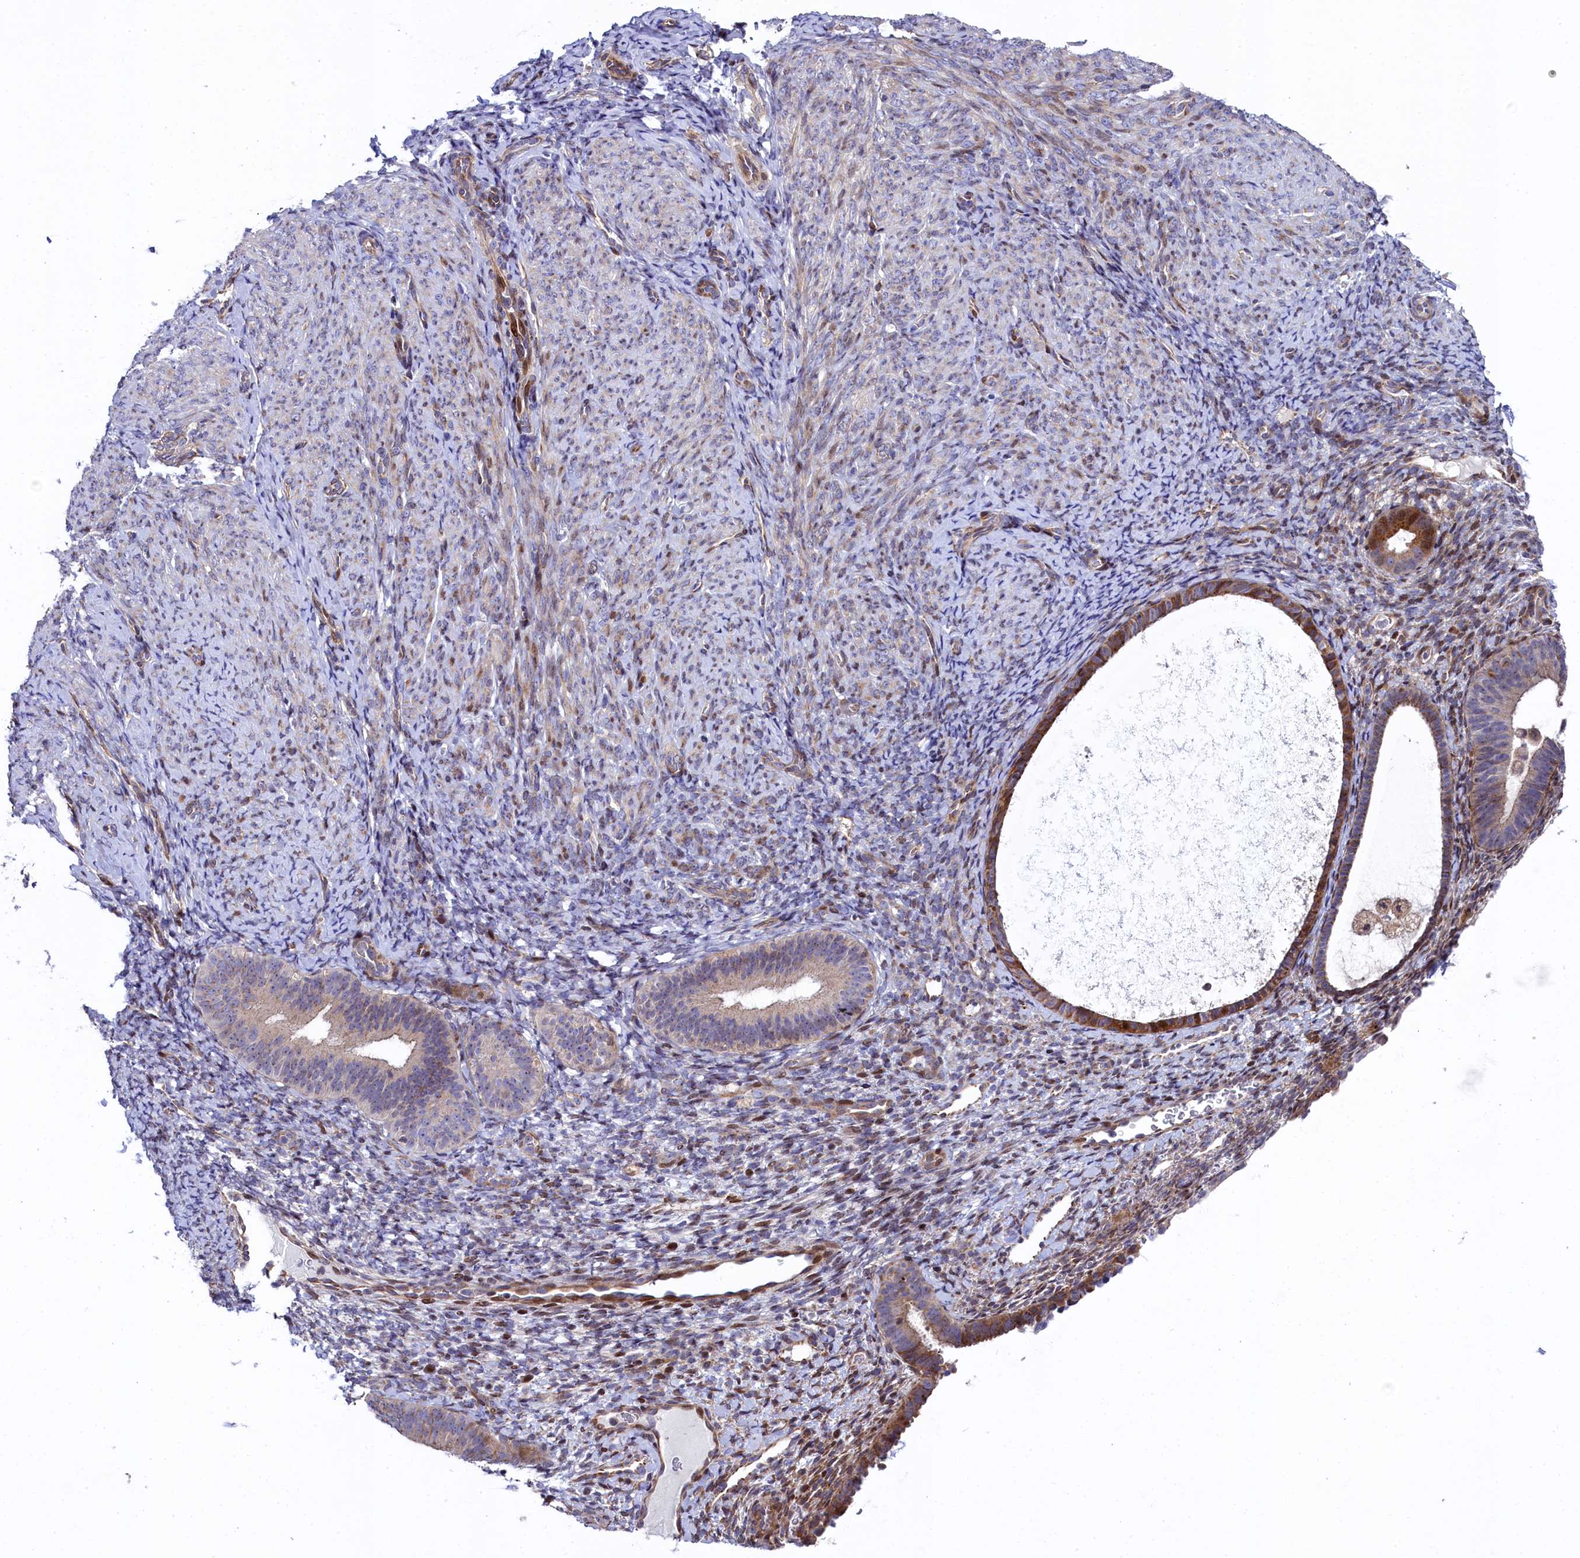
{"staining": {"intensity": "negative", "quantity": "none", "location": "none"}, "tissue": "endometrium", "cell_type": "Cells in endometrial stroma", "image_type": "normal", "snomed": [{"axis": "morphology", "description": "Normal tissue, NOS"}, {"axis": "topography", "description": "Endometrium"}], "caption": "Immunohistochemistry of benign endometrium reveals no positivity in cells in endometrial stroma. Nuclei are stained in blue.", "gene": "TGDS", "patient": {"sex": "female", "age": 65}}